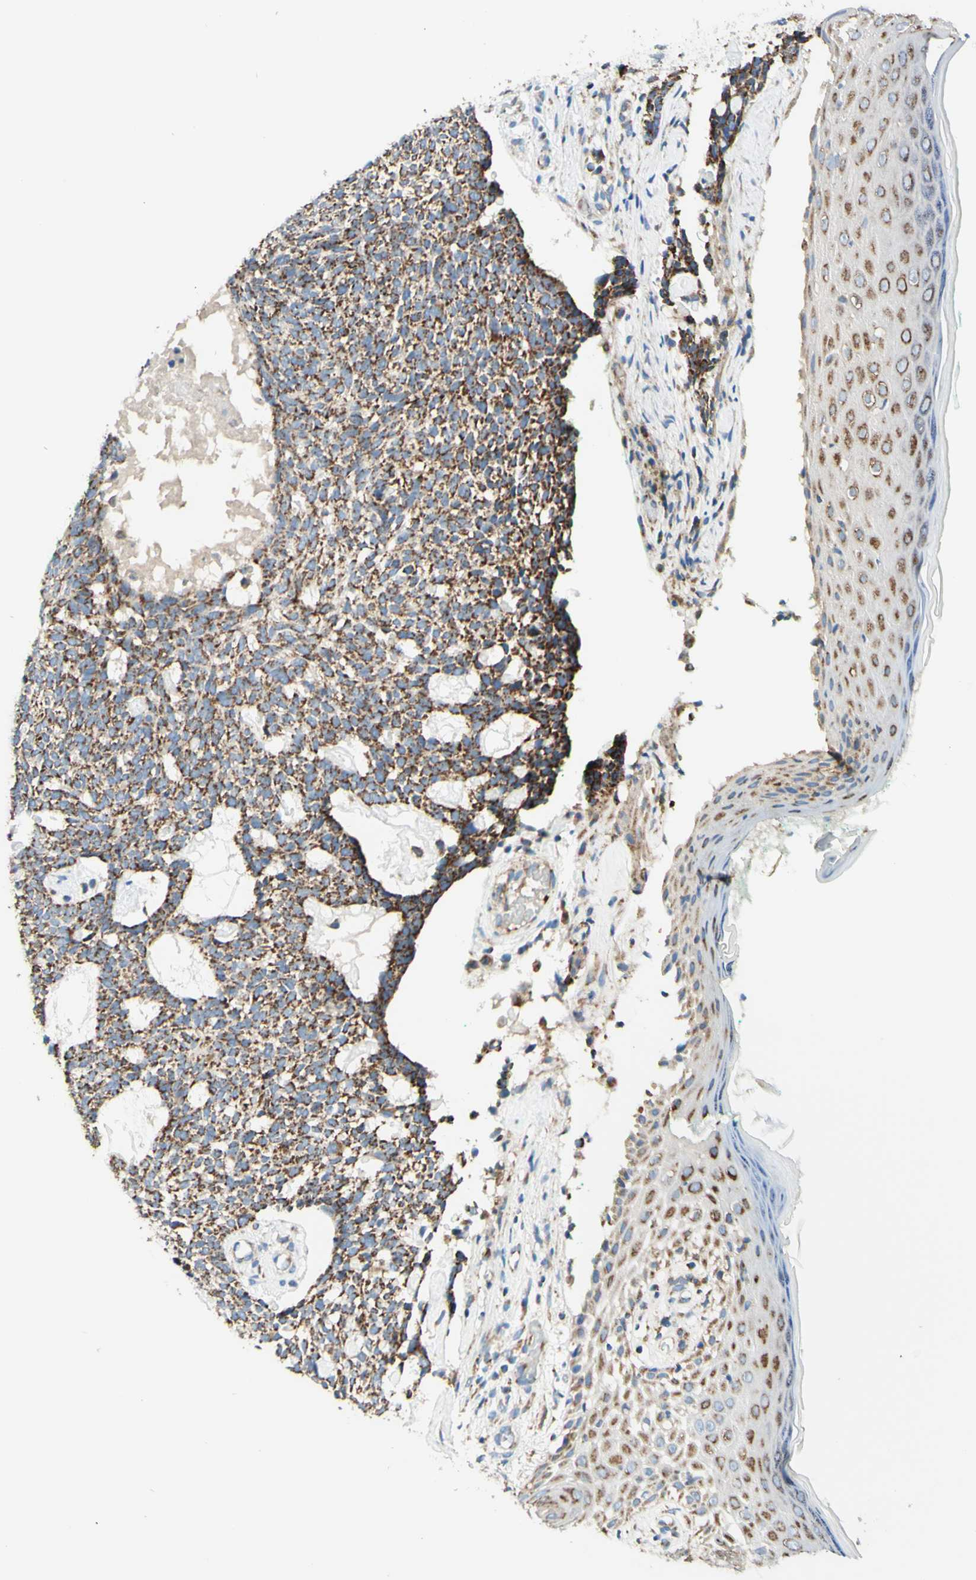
{"staining": {"intensity": "strong", "quantity": ">75%", "location": "cytoplasmic/membranous"}, "tissue": "skin cancer", "cell_type": "Tumor cells", "image_type": "cancer", "snomed": [{"axis": "morphology", "description": "Basal cell carcinoma"}, {"axis": "topography", "description": "Skin"}], "caption": "Skin cancer stained with a protein marker shows strong staining in tumor cells.", "gene": "ARMC10", "patient": {"sex": "female", "age": 84}}